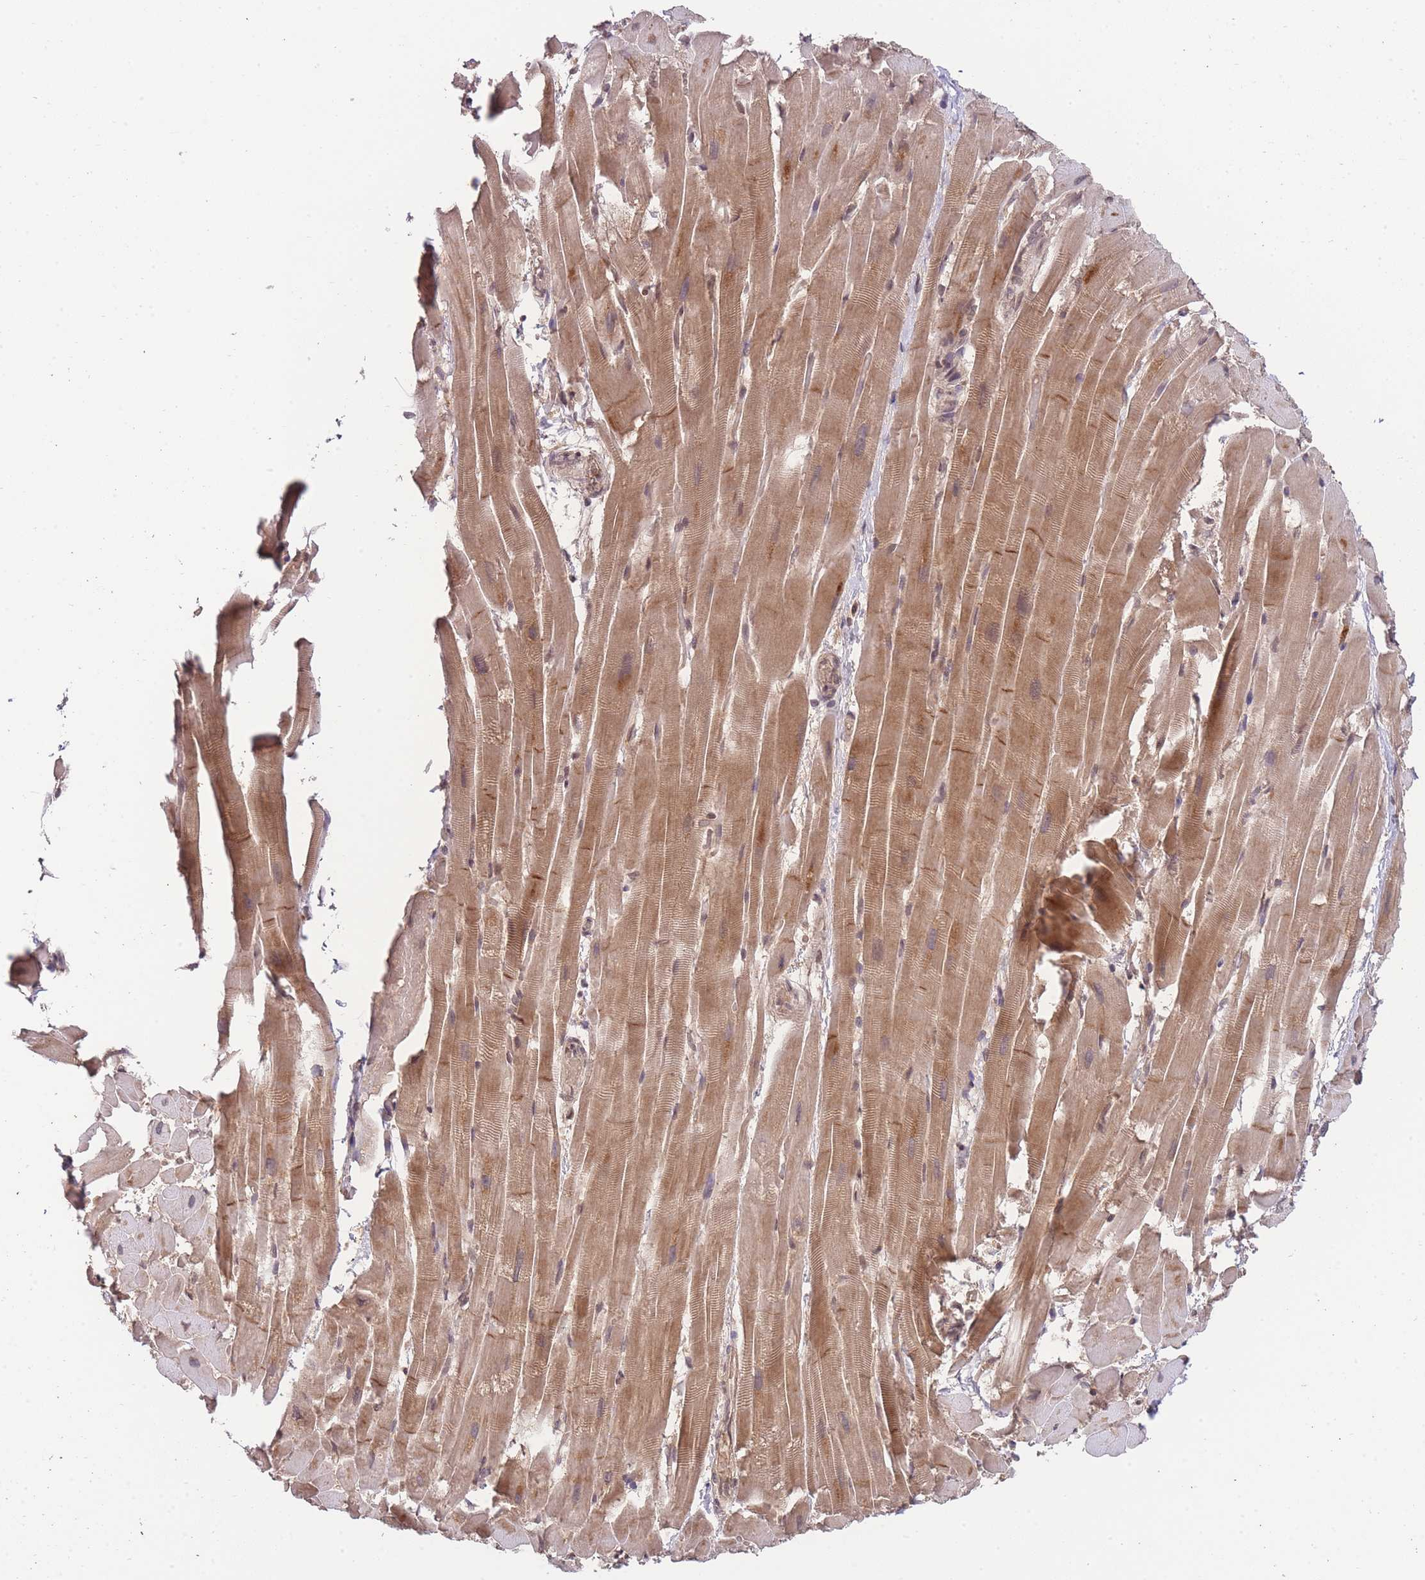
{"staining": {"intensity": "moderate", "quantity": ">75%", "location": "cytoplasmic/membranous"}, "tissue": "heart muscle", "cell_type": "Cardiomyocytes", "image_type": "normal", "snomed": [{"axis": "morphology", "description": "Normal tissue, NOS"}, {"axis": "topography", "description": "Heart"}], "caption": "The photomicrograph shows staining of benign heart muscle, revealing moderate cytoplasmic/membranous protein expression (brown color) within cardiomyocytes.", "gene": "RALGDS", "patient": {"sex": "male", "age": 37}}